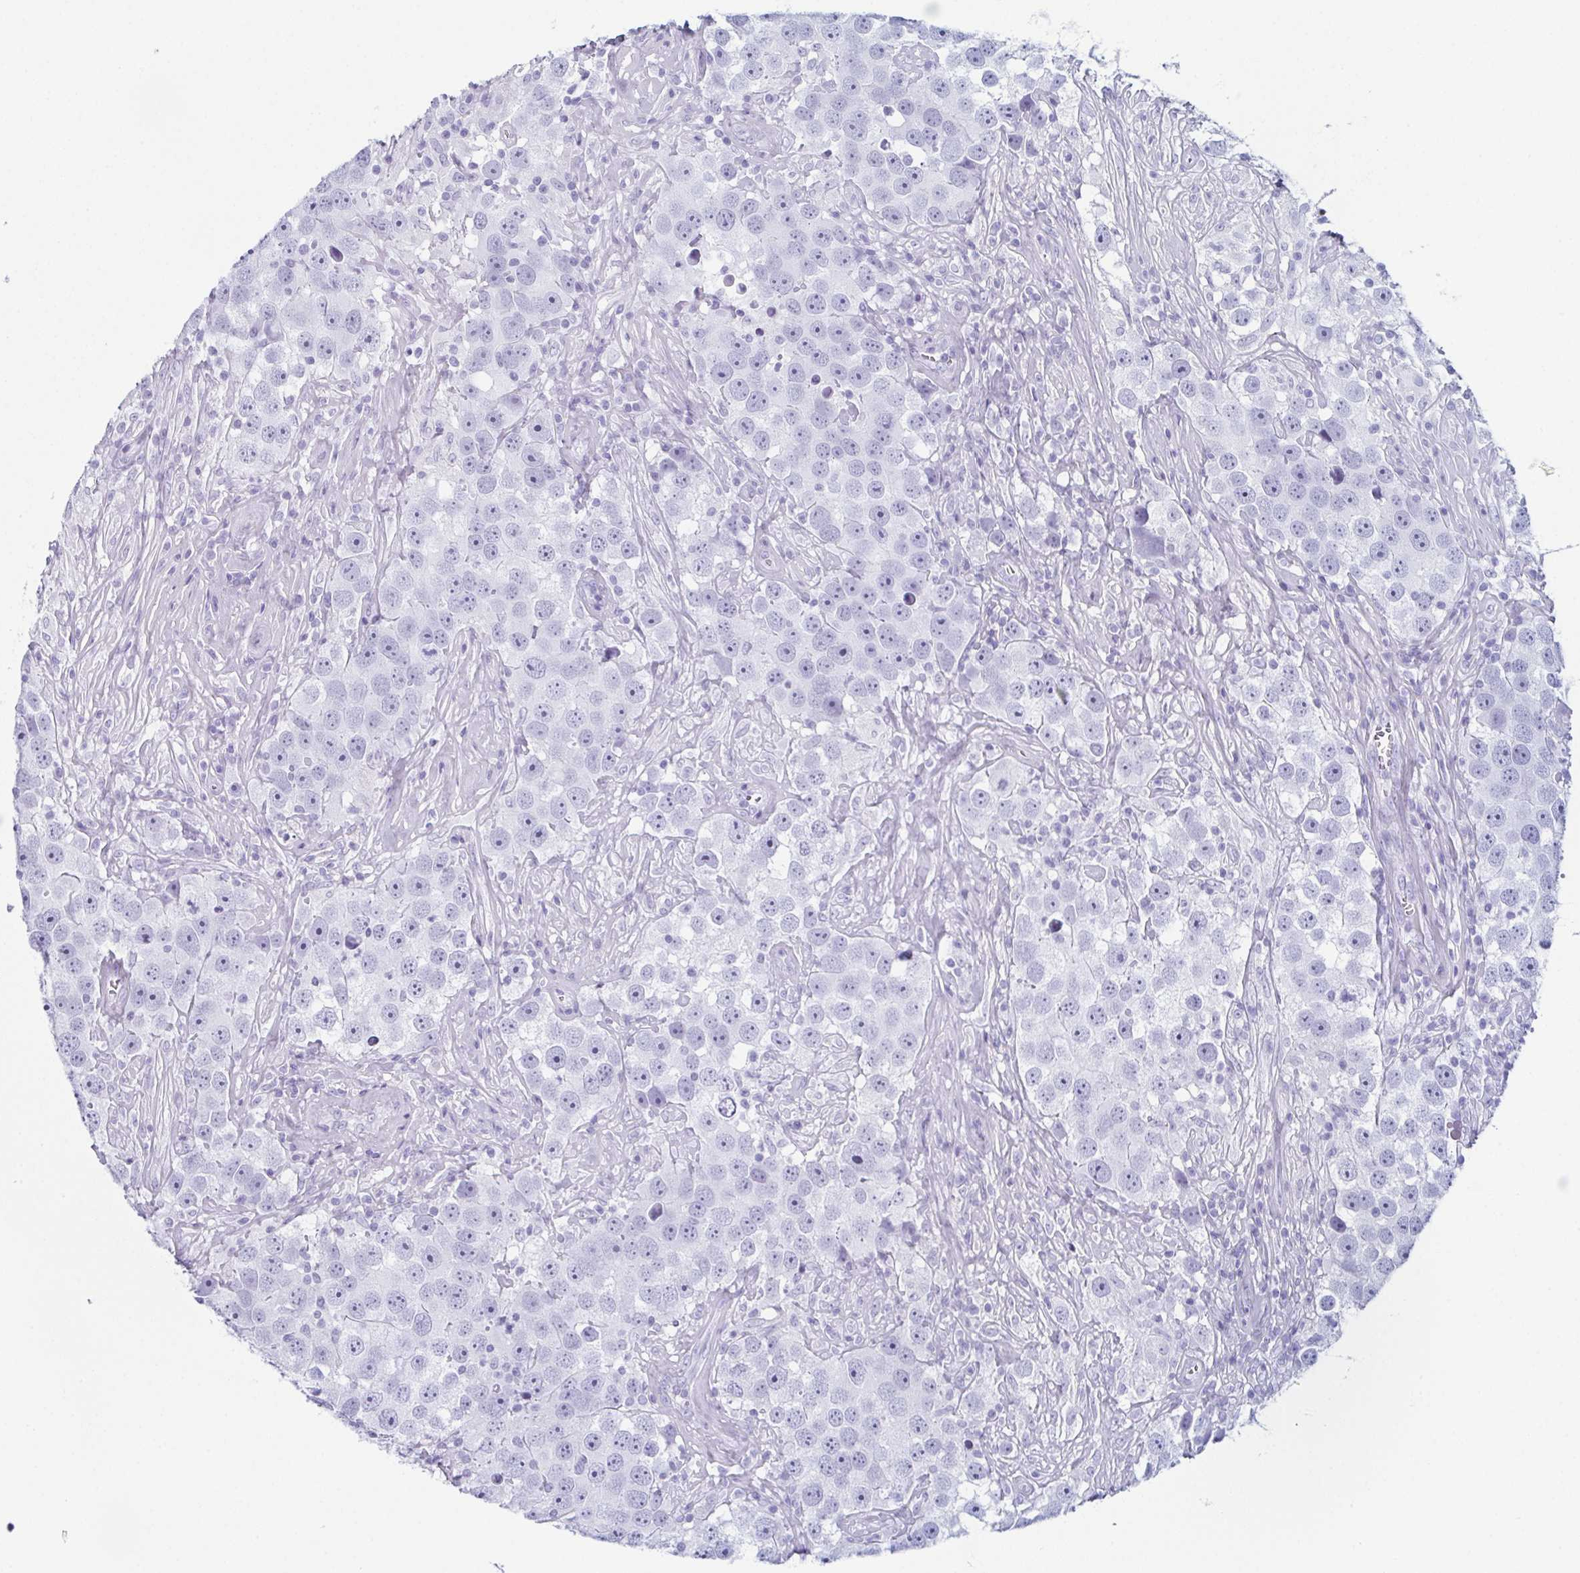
{"staining": {"intensity": "negative", "quantity": "none", "location": "none"}, "tissue": "testis cancer", "cell_type": "Tumor cells", "image_type": "cancer", "snomed": [{"axis": "morphology", "description": "Seminoma, NOS"}, {"axis": "topography", "description": "Testis"}], "caption": "Tumor cells are negative for protein expression in human testis cancer (seminoma).", "gene": "ENKUR", "patient": {"sex": "male", "age": 49}}